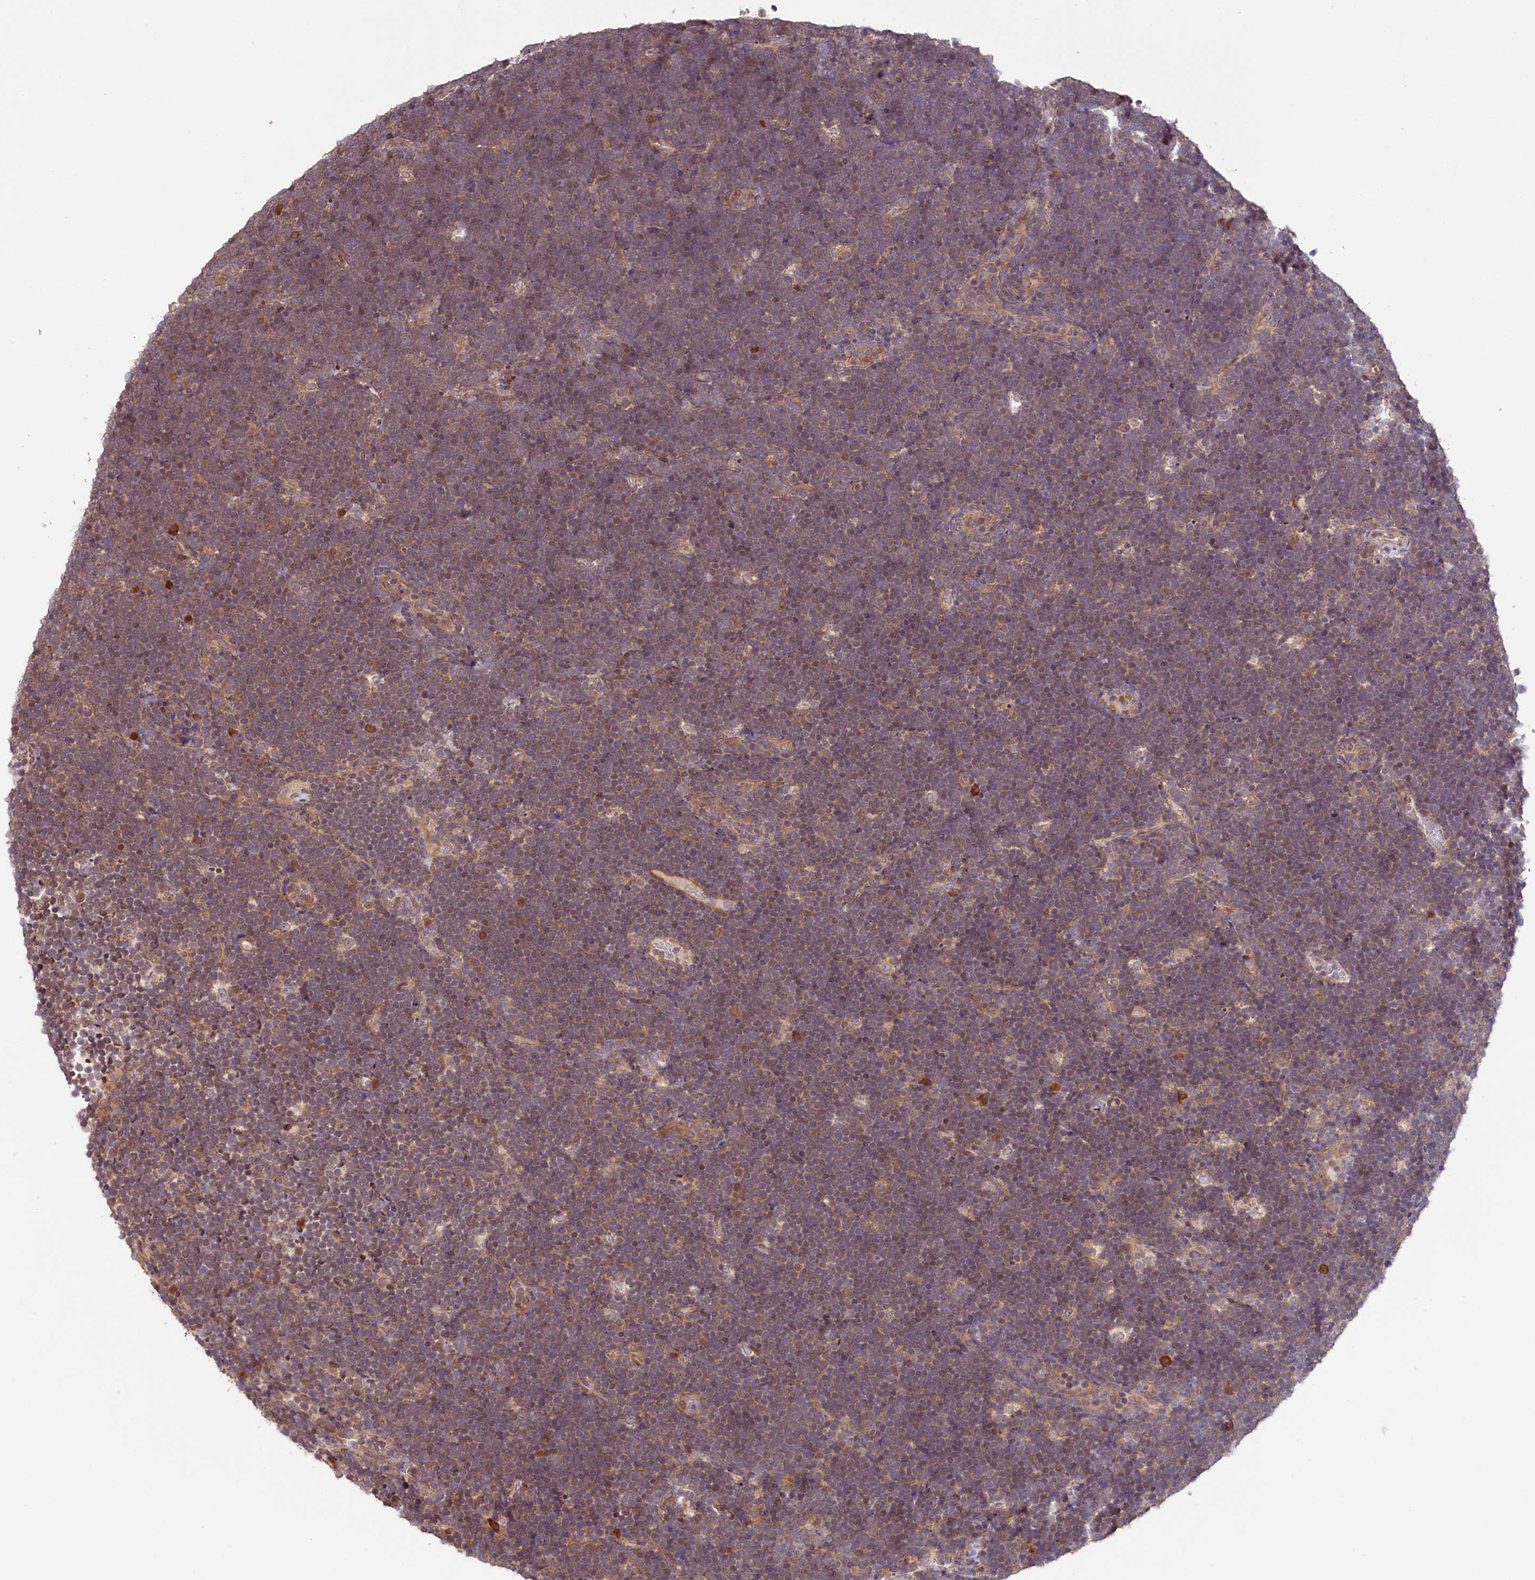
{"staining": {"intensity": "weak", "quantity": "25%-75%", "location": "cytoplasmic/membranous"}, "tissue": "lymphoma", "cell_type": "Tumor cells", "image_type": "cancer", "snomed": [{"axis": "morphology", "description": "Malignant lymphoma, non-Hodgkin's type, High grade"}, {"axis": "topography", "description": "Lymph node"}], "caption": "This is a photomicrograph of IHC staining of high-grade malignant lymphoma, non-Hodgkin's type, which shows weak positivity in the cytoplasmic/membranous of tumor cells.", "gene": "RIC8A", "patient": {"sex": "male", "age": 13}}